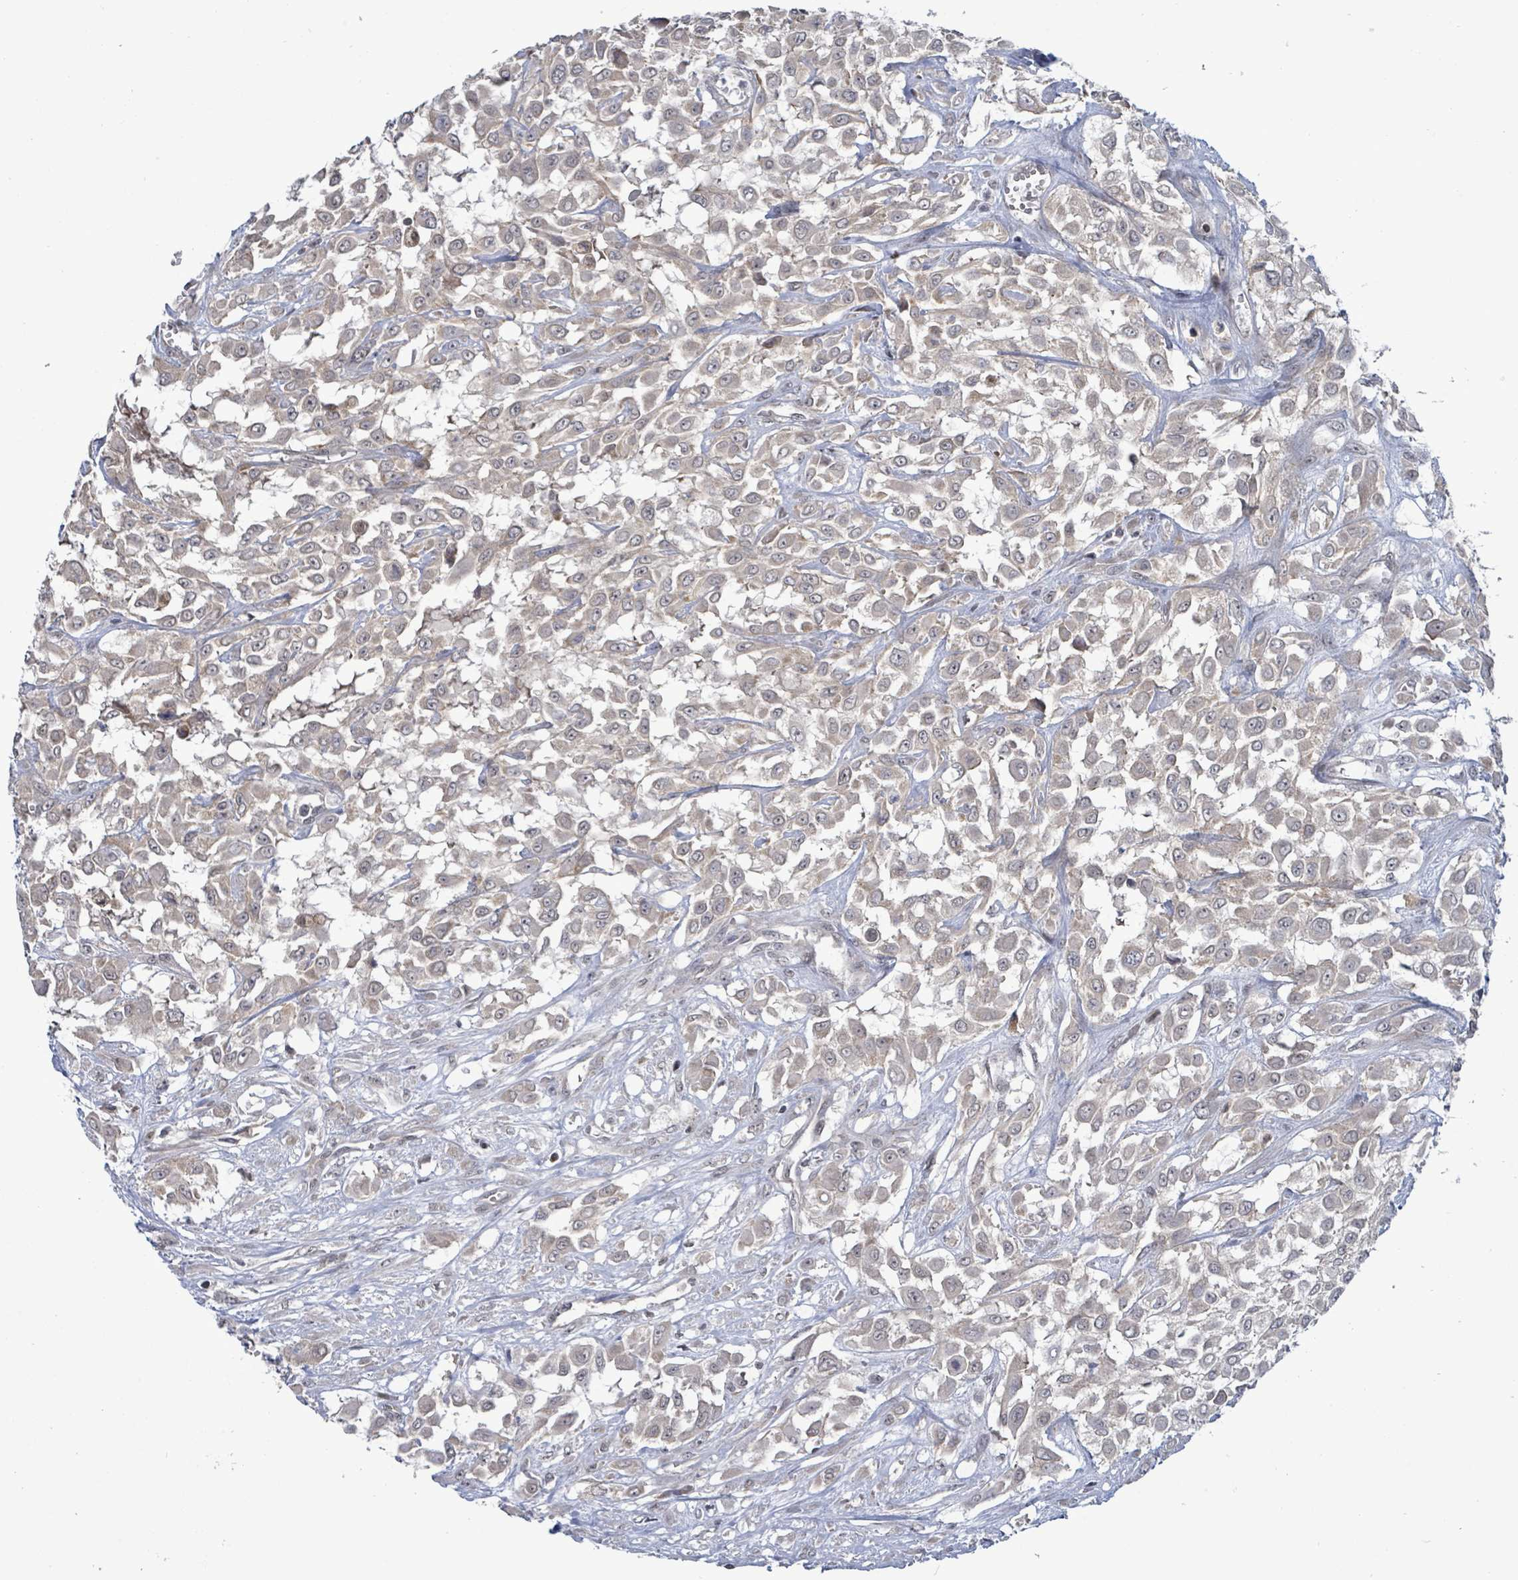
{"staining": {"intensity": "weak", "quantity": "25%-75%", "location": "cytoplasmic/membranous"}, "tissue": "urothelial cancer", "cell_type": "Tumor cells", "image_type": "cancer", "snomed": [{"axis": "morphology", "description": "Urothelial carcinoma, High grade"}, {"axis": "topography", "description": "Urinary bladder"}], "caption": "Weak cytoplasmic/membranous protein positivity is appreciated in about 25%-75% of tumor cells in urothelial cancer.", "gene": "COQ10B", "patient": {"sex": "male", "age": 57}}